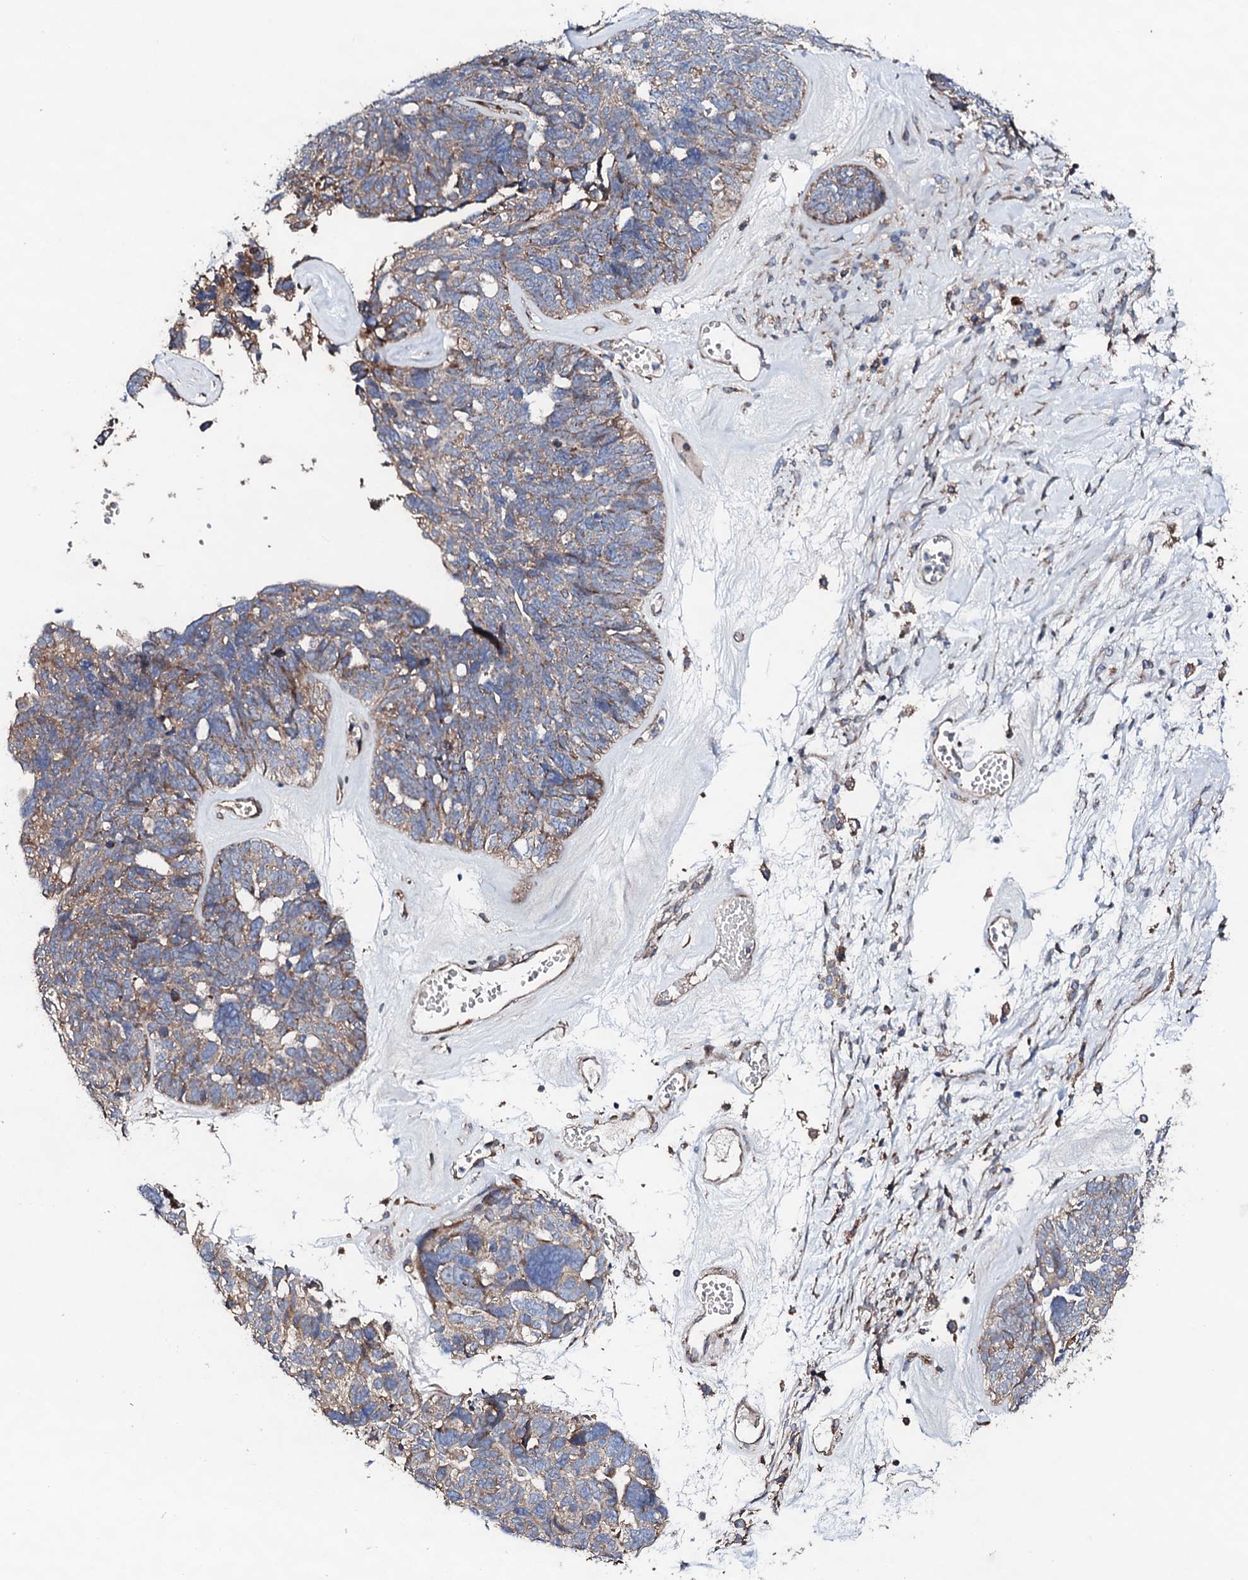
{"staining": {"intensity": "weak", "quantity": ">75%", "location": "cytoplasmic/membranous"}, "tissue": "ovarian cancer", "cell_type": "Tumor cells", "image_type": "cancer", "snomed": [{"axis": "morphology", "description": "Cystadenocarcinoma, serous, NOS"}, {"axis": "topography", "description": "Ovary"}], "caption": "High-magnification brightfield microscopy of serous cystadenocarcinoma (ovarian) stained with DAB (3,3'-diaminobenzidine) (brown) and counterstained with hematoxylin (blue). tumor cells exhibit weak cytoplasmic/membranous staining is seen in approximately>75% of cells. (IHC, brightfield microscopy, high magnification).", "gene": "LIPT2", "patient": {"sex": "female", "age": 79}}